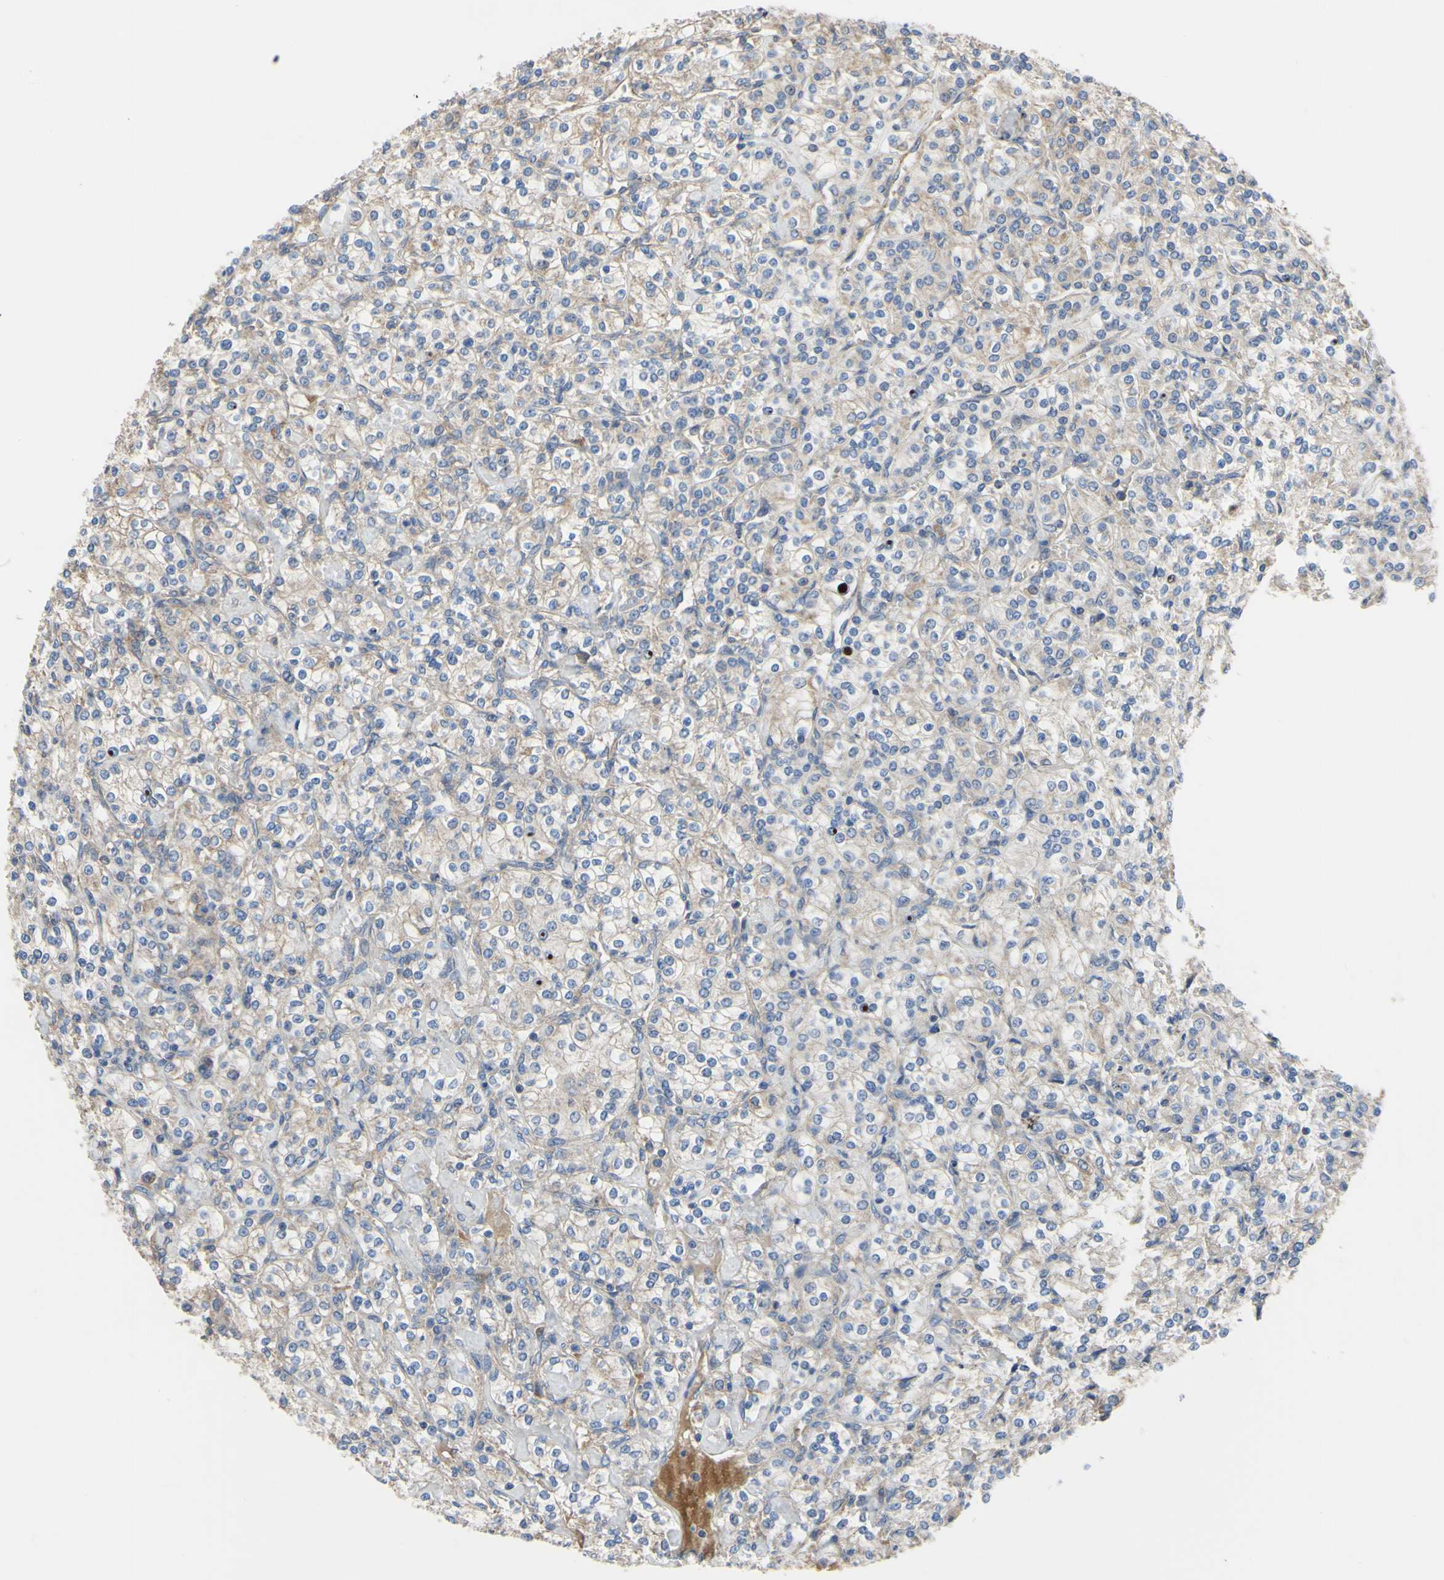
{"staining": {"intensity": "weak", "quantity": "25%-75%", "location": "cytoplasmic/membranous"}, "tissue": "renal cancer", "cell_type": "Tumor cells", "image_type": "cancer", "snomed": [{"axis": "morphology", "description": "Adenocarcinoma, NOS"}, {"axis": "topography", "description": "Kidney"}], "caption": "An IHC image of tumor tissue is shown. Protein staining in brown shows weak cytoplasmic/membranous positivity in renal cancer (adenocarcinoma) within tumor cells.", "gene": "BECN1", "patient": {"sex": "male", "age": 77}}